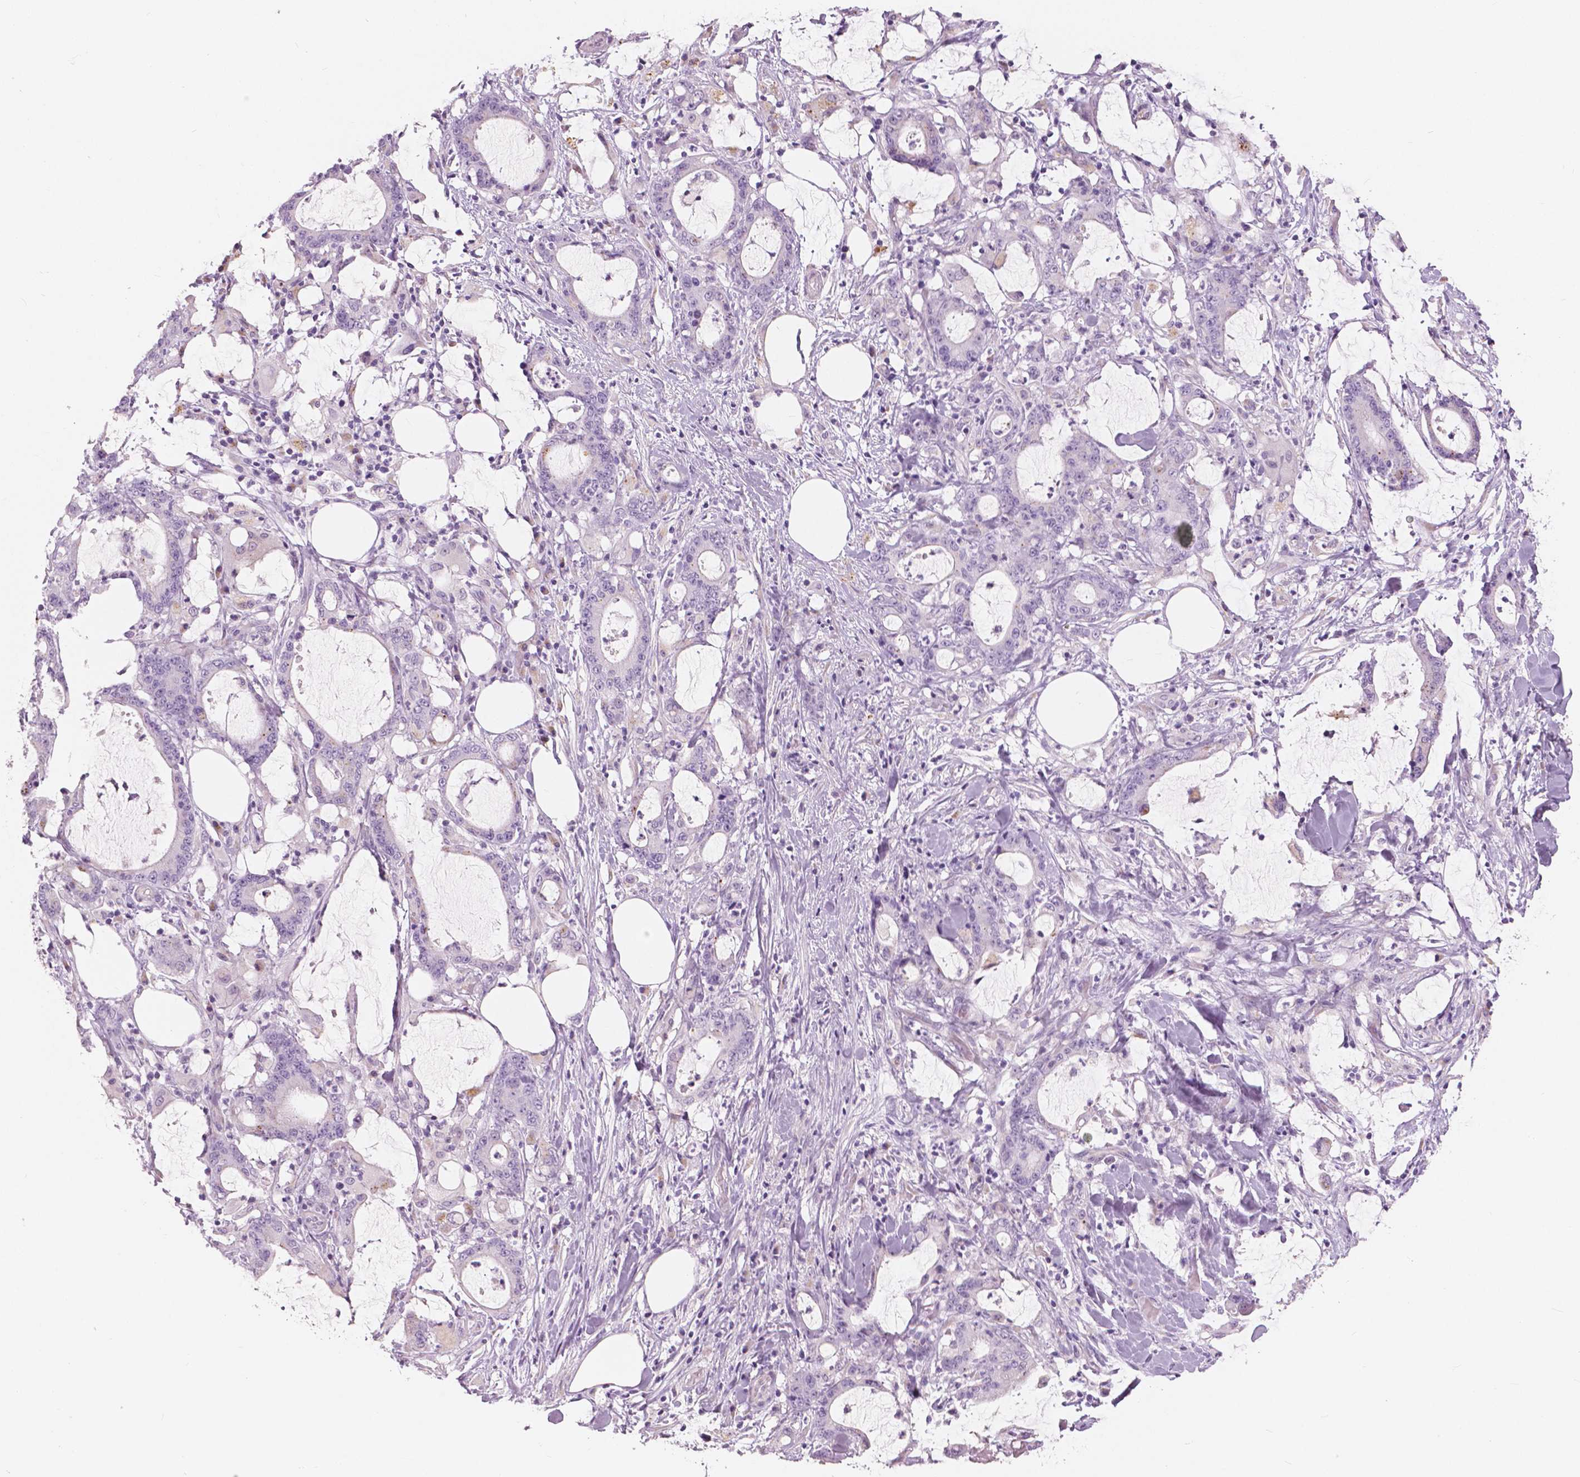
{"staining": {"intensity": "negative", "quantity": "none", "location": "none"}, "tissue": "stomach cancer", "cell_type": "Tumor cells", "image_type": "cancer", "snomed": [{"axis": "morphology", "description": "Adenocarcinoma, NOS"}, {"axis": "topography", "description": "Stomach, upper"}], "caption": "Tumor cells are negative for protein expression in human adenocarcinoma (stomach). Brightfield microscopy of immunohistochemistry stained with DAB (3,3'-diaminobenzidine) (brown) and hematoxylin (blue), captured at high magnification.", "gene": "A4GNT", "patient": {"sex": "male", "age": 68}}